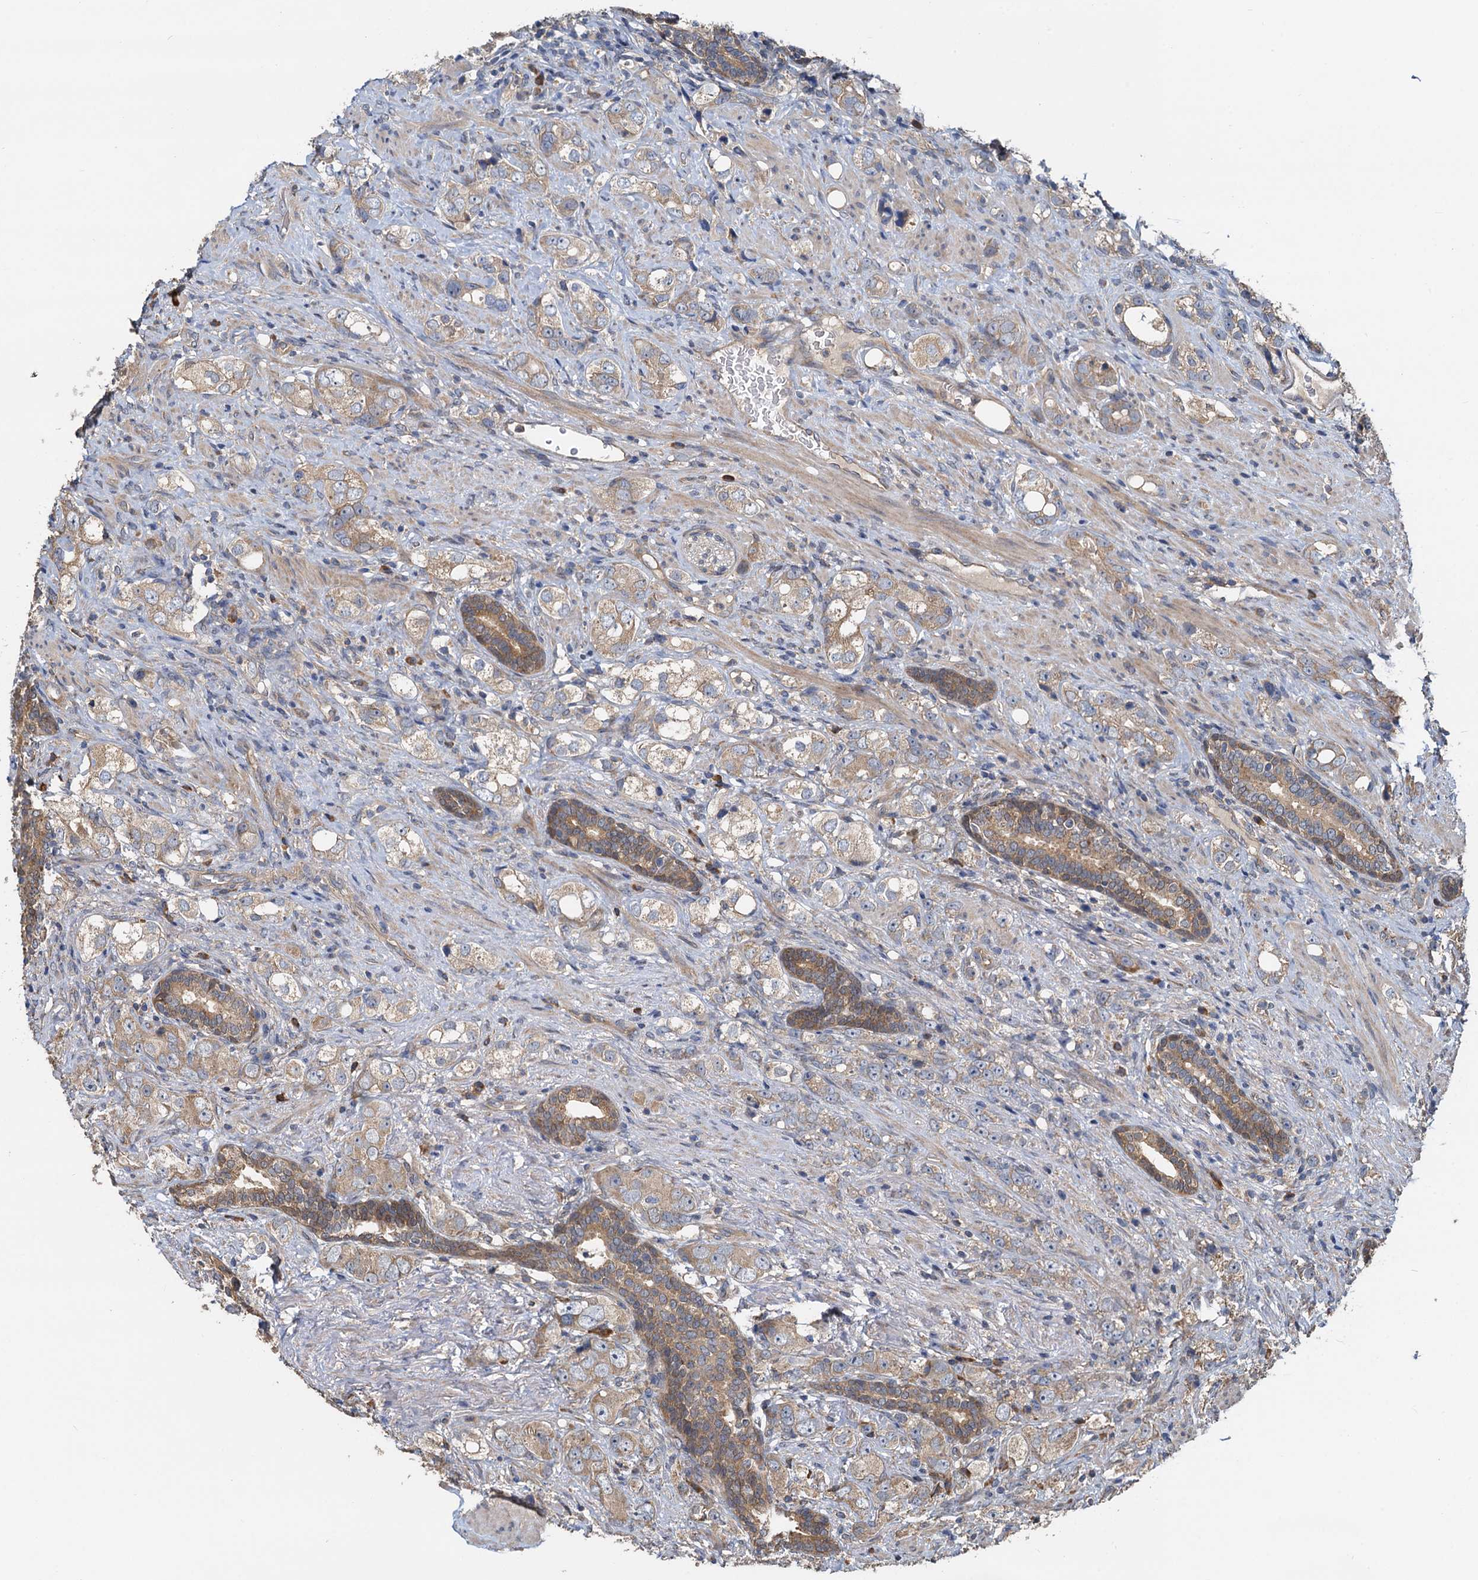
{"staining": {"intensity": "moderate", "quantity": "25%-75%", "location": "cytoplasmic/membranous"}, "tissue": "prostate cancer", "cell_type": "Tumor cells", "image_type": "cancer", "snomed": [{"axis": "morphology", "description": "Adenocarcinoma, High grade"}, {"axis": "topography", "description": "Prostate"}], "caption": "Protein expression analysis of human adenocarcinoma (high-grade) (prostate) reveals moderate cytoplasmic/membranous expression in about 25%-75% of tumor cells. Nuclei are stained in blue.", "gene": "HYI", "patient": {"sex": "male", "age": 63}}